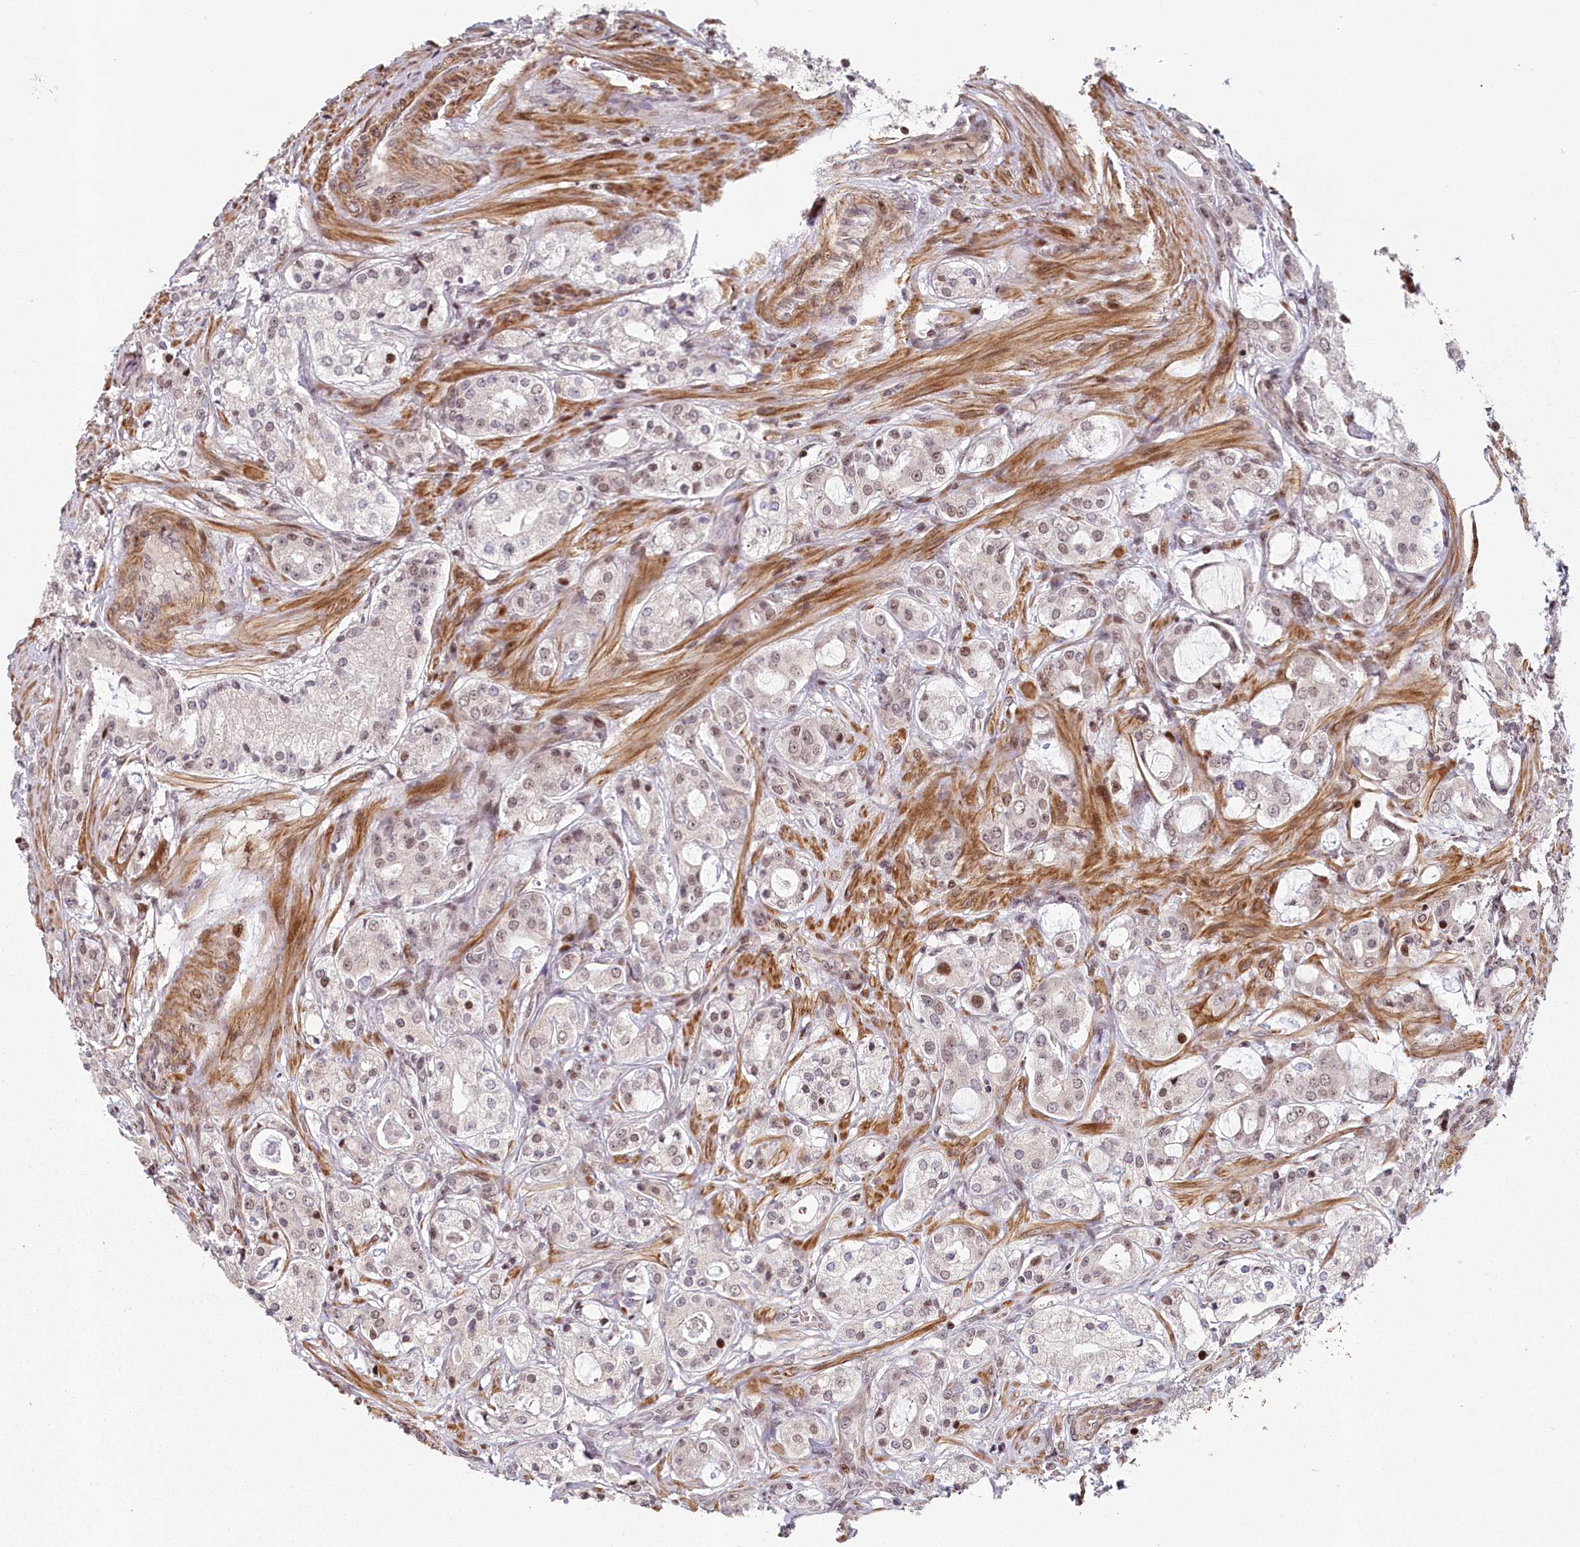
{"staining": {"intensity": "moderate", "quantity": "<25%", "location": "nuclear"}, "tissue": "prostate cancer", "cell_type": "Tumor cells", "image_type": "cancer", "snomed": [{"axis": "morphology", "description": "Adenocarcinoma, High grade"}, {"axis": "topography", "description": "Prostate"}], "caption": "Moderate nuclear staining for a protein is seen in about <25% of tumor cells of prostate cancer (high-grade adenocarcinoma) using immunohistochemistry.", "gene": "FAM204A", "patient": {"sex": "male", "age": 63}}